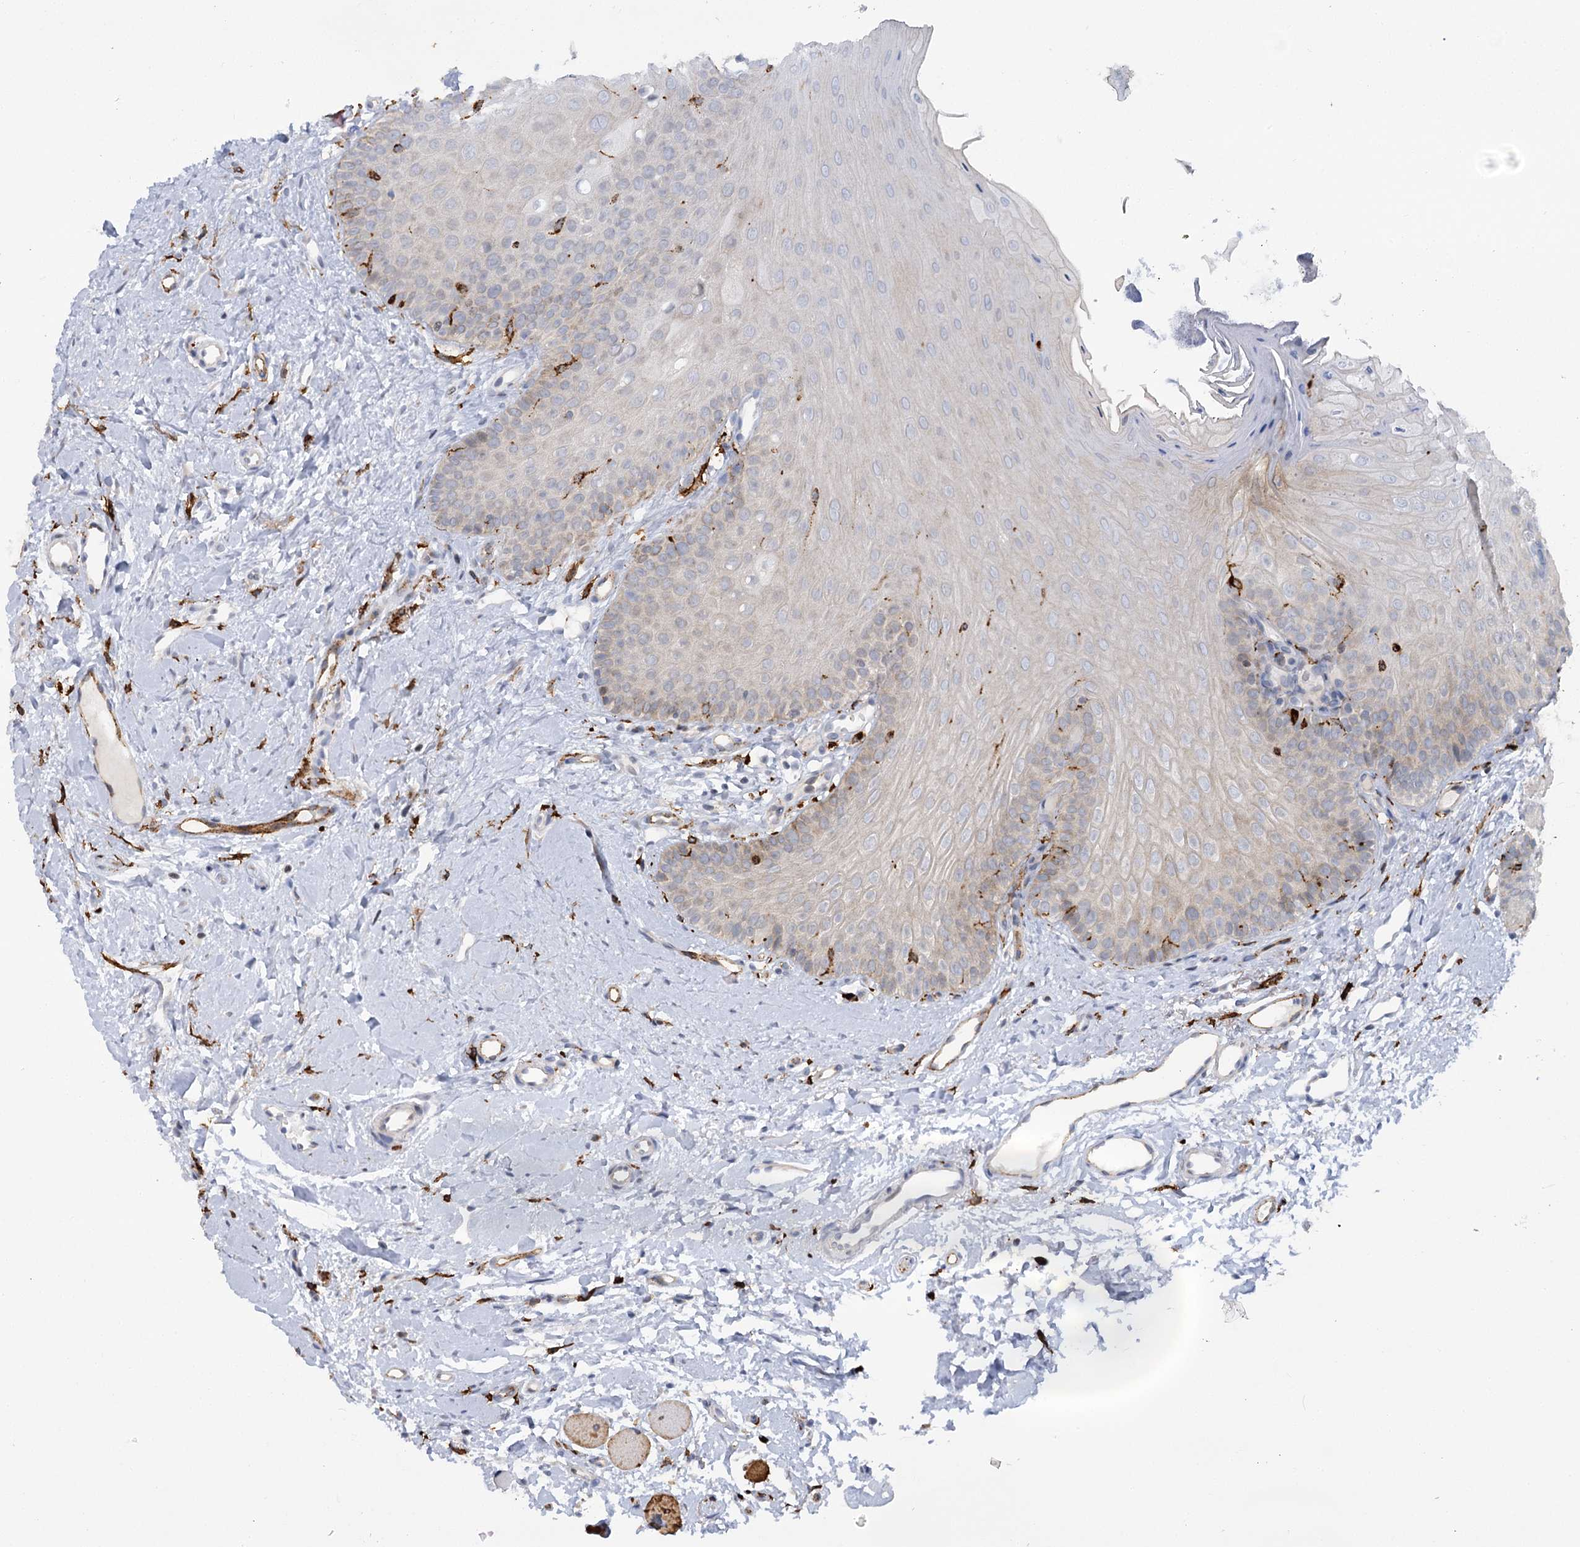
{"staining": {"intensity": "weak", "quantity": "25%-75%", "location": "cytoplasmic/membranous"}, "tissue": "oral mucosa", "cell_type": "Squamous epithelial cells", "image_type": "normal", "snomed": [{"axis": "morphology", "description": "Normal tissue, NOS"}, {"axis": "topography", "description": "Oral tissue"}], "caption": "Immunohistochemistry staining of benign oral mucosa, which reveals low levels of weak cytoplasmic/membranous staining in about 25%-75% of squamous epithelial cells indicating weak cytoplasmic/membranous protein positivity. The staining was performed using DAB (brown) for protein detection and nuclei were counterstained in hematoxylin (blue).", "gene": "PIWIL4", "patient": {"sex": "female", "age": 68}}